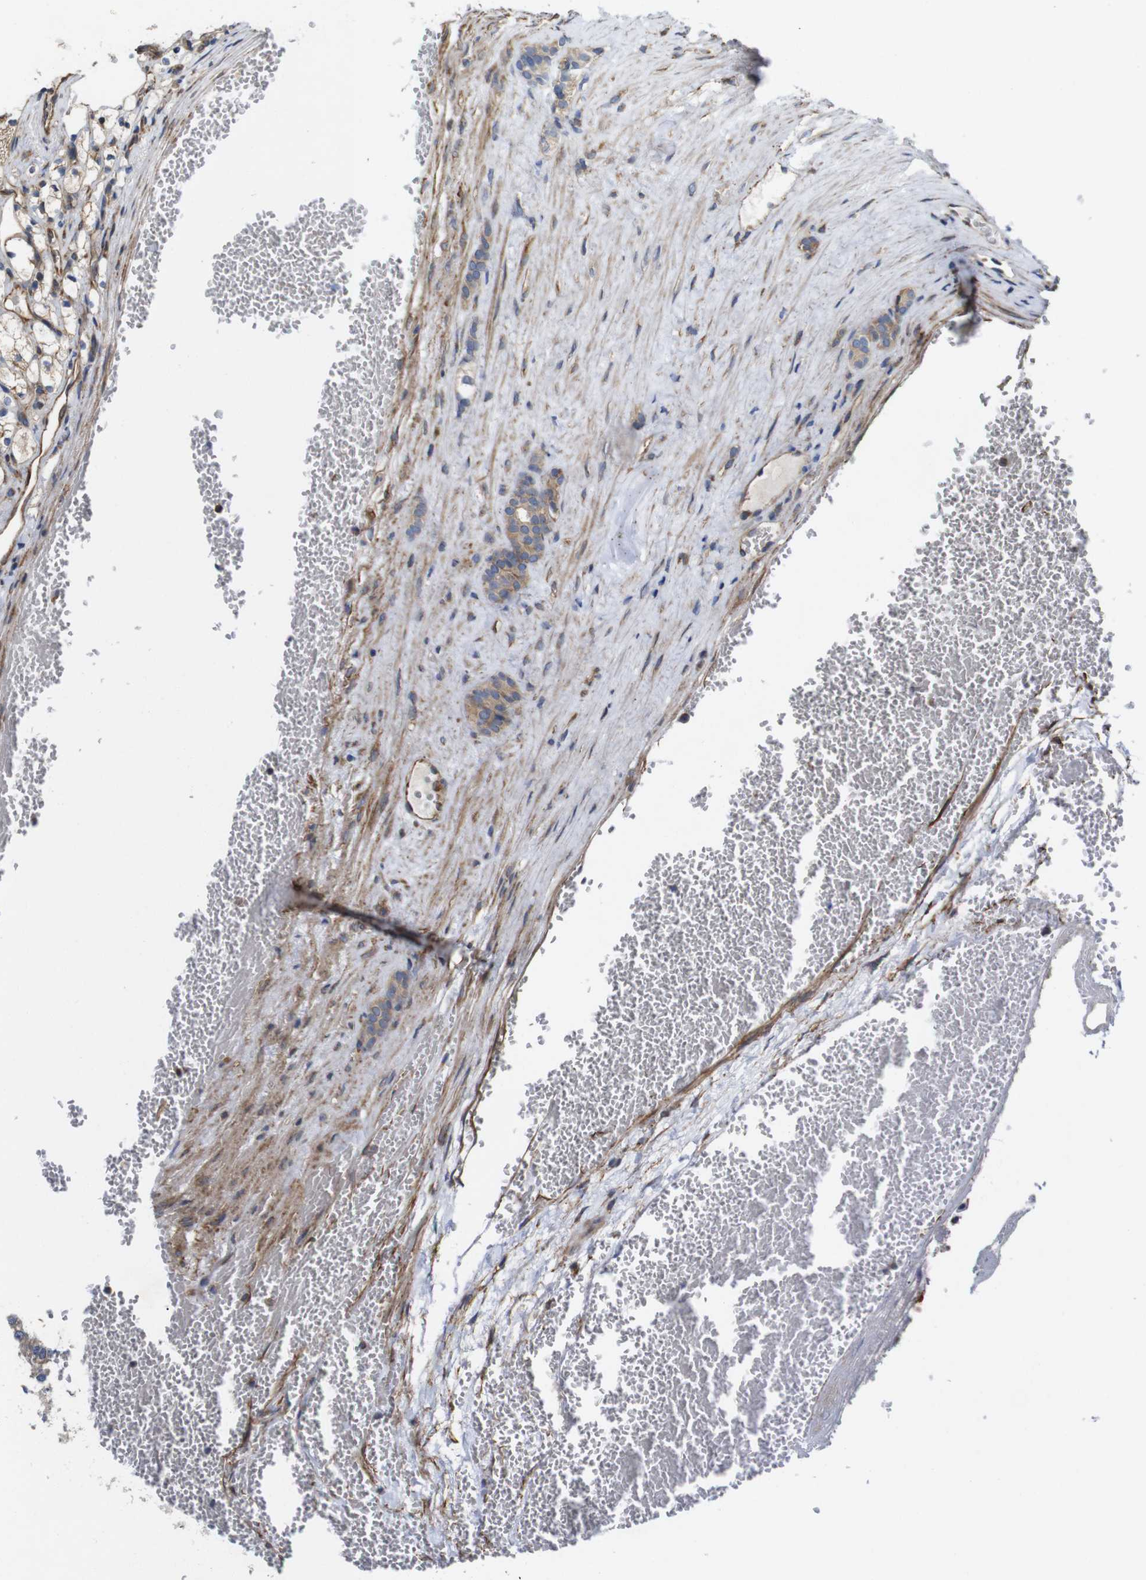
{"staining": {"intensity": "moderate", "quantity": ">75%", "location": "cytoplasmic/membranous"}, "tissue": "renal cancer", "cell_type": "Tumor cells", "image_type": "cancer", "snomed": [{"axis": "morphology", "description": "Adenocarcinoma, NOS"}, {"axis": "topography", "description": "Kidney"}], "caption": "Moderate cytoplasmic/membranous expression for a protein is present in approximately >75% of tumor cells of adenocarcinoma (renal) using immunohistochemistry.", "gene": "POMK", "patient": {"sex": "female", "age": 69}}